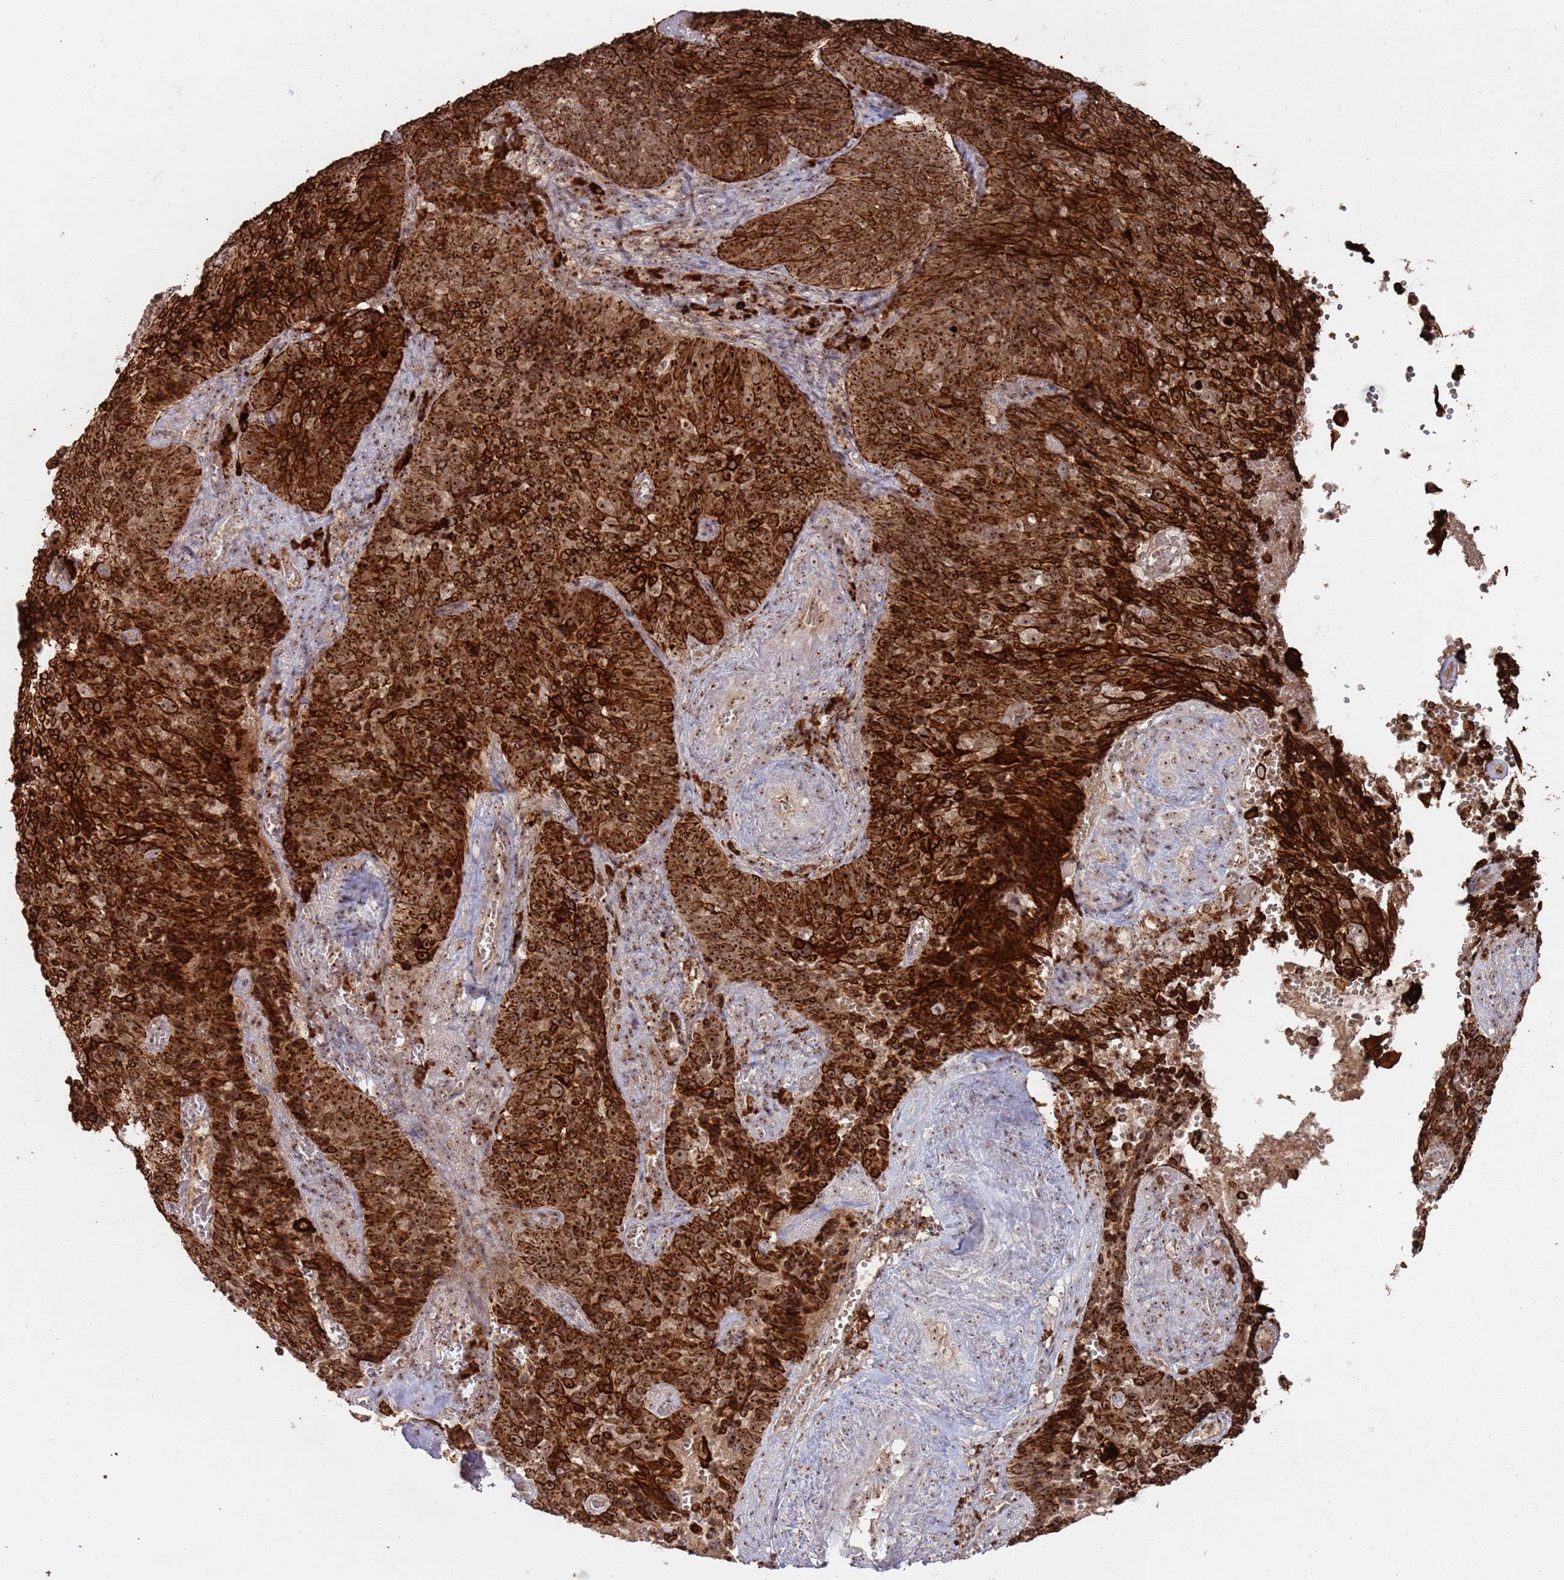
{"staining": {"intensity": "strong", "quantity": ">75%", "location": "cytoplasmic/membranous,nuclear"}, "tissue": "cervical cancer", "cell_type": "Tumor cells", "image_type": "cancer", "snomed": [{"axis": "morphology", "description": "Normal tissue, NOS"}, {"axis": "morphology", "description": "Squamous cell carcinoma, NOS"}, {"axis": "topography", "description": "Cervix"}], "caption": "Cervical squamous cell carcinoma stained for a protein displays strong cytoplasmic/membranous and nuclear positivity in tumor cells.", "gene": "UTP11", "patient": {"sex": "female", "age": 39}}